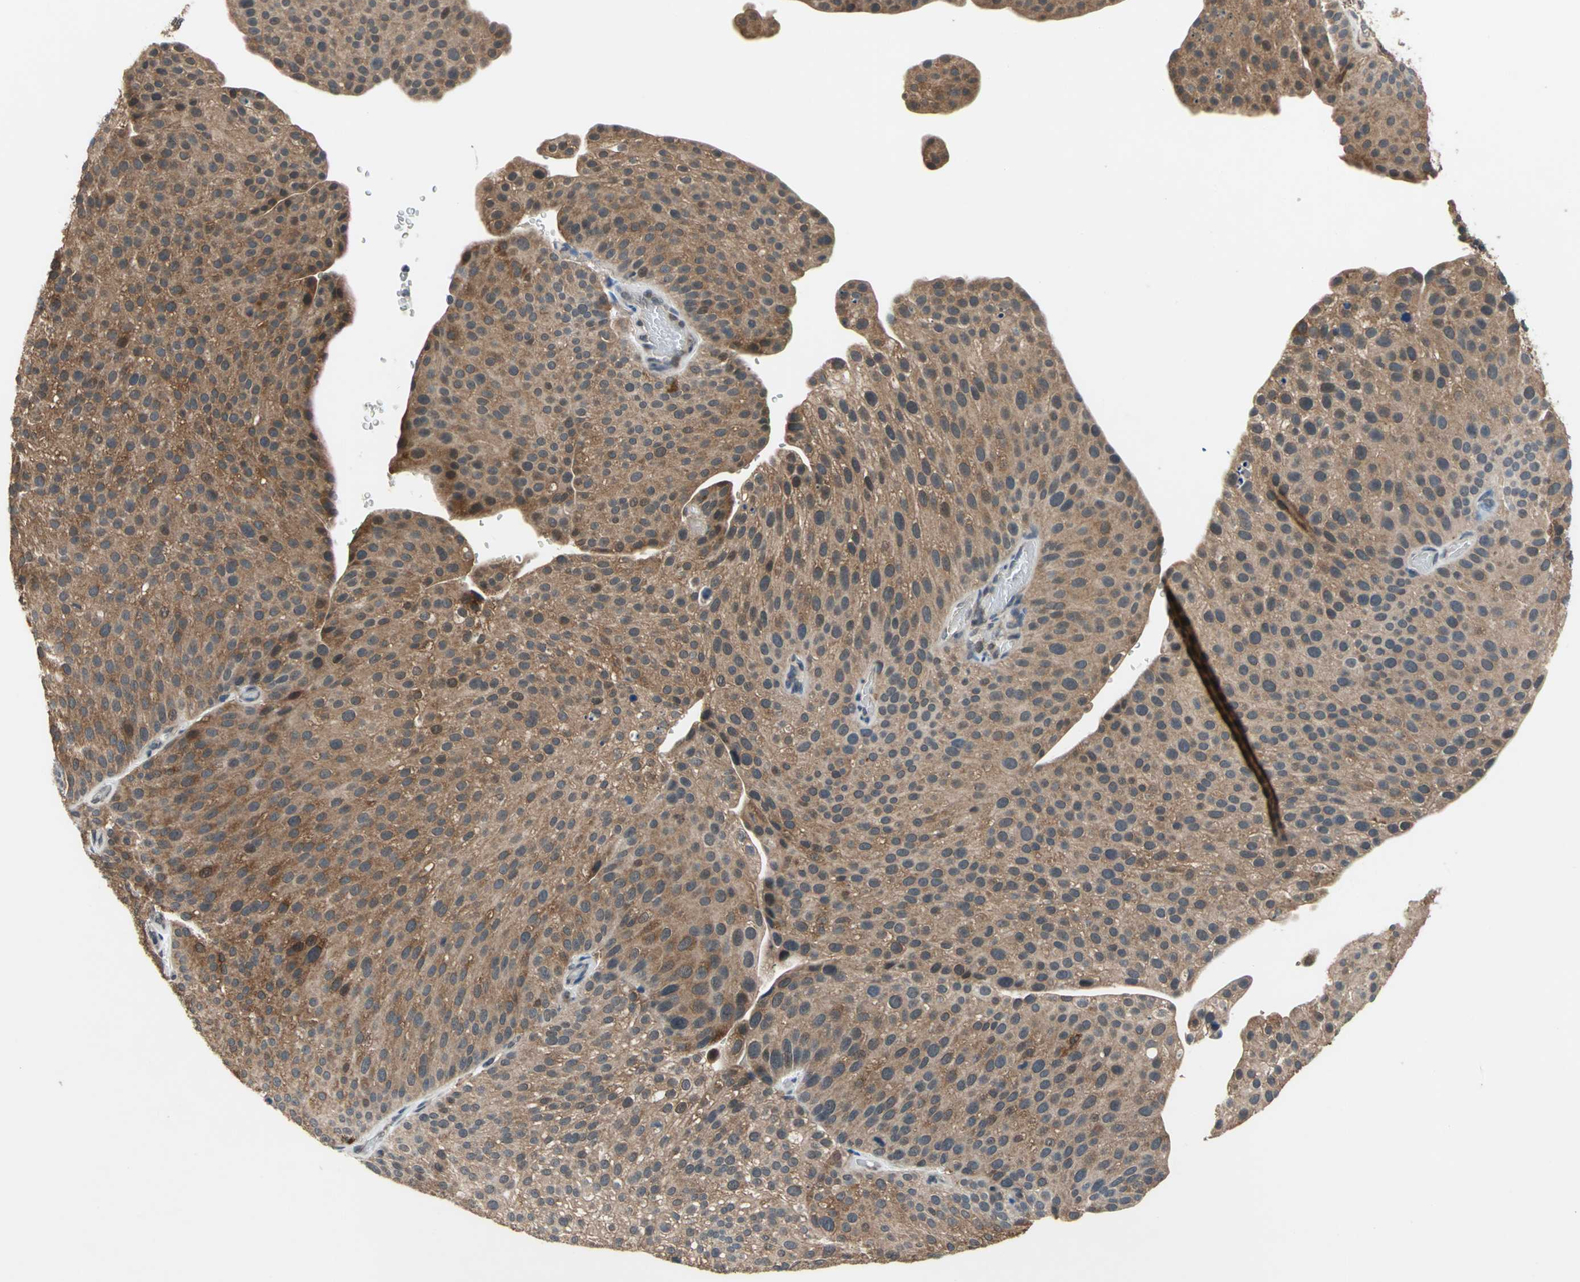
{"staining": {"intensity": "moderate", "quantity": ">75%", "location": "cytoplasmic/membranous"}, "tissue": "urothelial cancer", "cell_type": "Tumor cells", "image_type": "cancer", "snomed": [{"axis": "morphology", "description": "Urothelial carcinoma, Low grade"}, {"axis": "topography", "description": "Smooth muscle"}, {"axis": "topography", "description": "Urinary bladder"}], "caption": "Low-grade urothelial carcinoma stained for a protein exhibits moderate cytoplasmic/membranous positivity in tumor cells. The staining is performed using DAB (3,3'-diaminobenzidine) brown chromogen to label protein expression. The nuclei are counter-stained blue using hematoxylin.", "gene": "NFKBIE", "patient": {"sex": "male", "age": 60}}